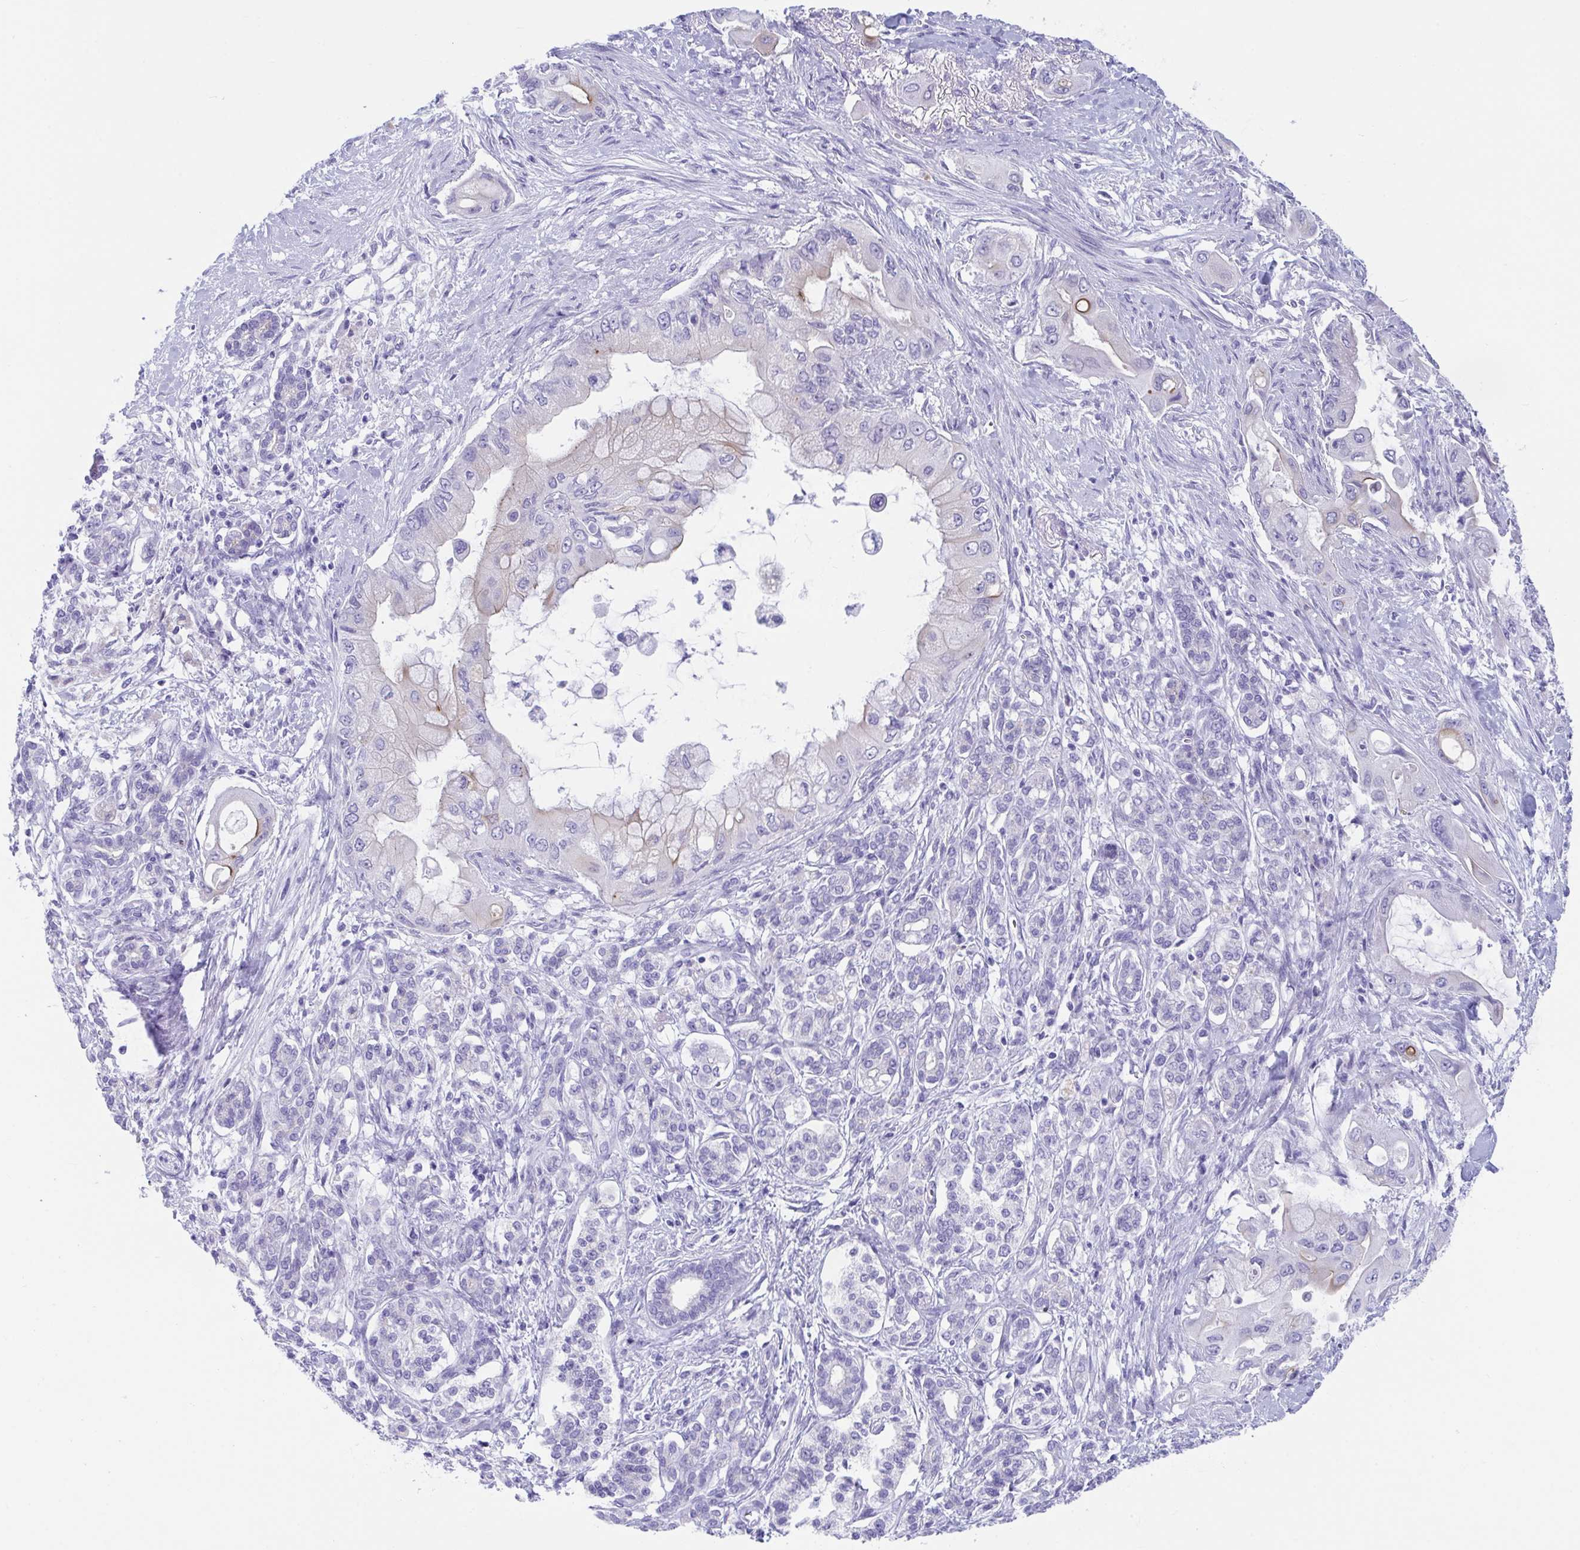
{"staining": {"intensity": "moderate", "quantity": "25%-75%", "location": "cytoplasmic/membranous"}, "tissue": "pancreatic cancer", "cell_type": "Tumor cells", "image_type": "cancer", "snomed": [{"axis": "morphology", "description": "Adenocarcinoma, NOS"}, {"axis": "topography", "description": "Pancreas"}], "caption": "Immunohistochemical staining of pancreatic cancer demonstrates moderate cytoplasmic/membranous protein staining in approximately 25%-75% of tumor cells. (IHC, brightfield microscopy, high magnification).", "gene": "TTC30B", "patient": {"sex": "male", "age": 57}}